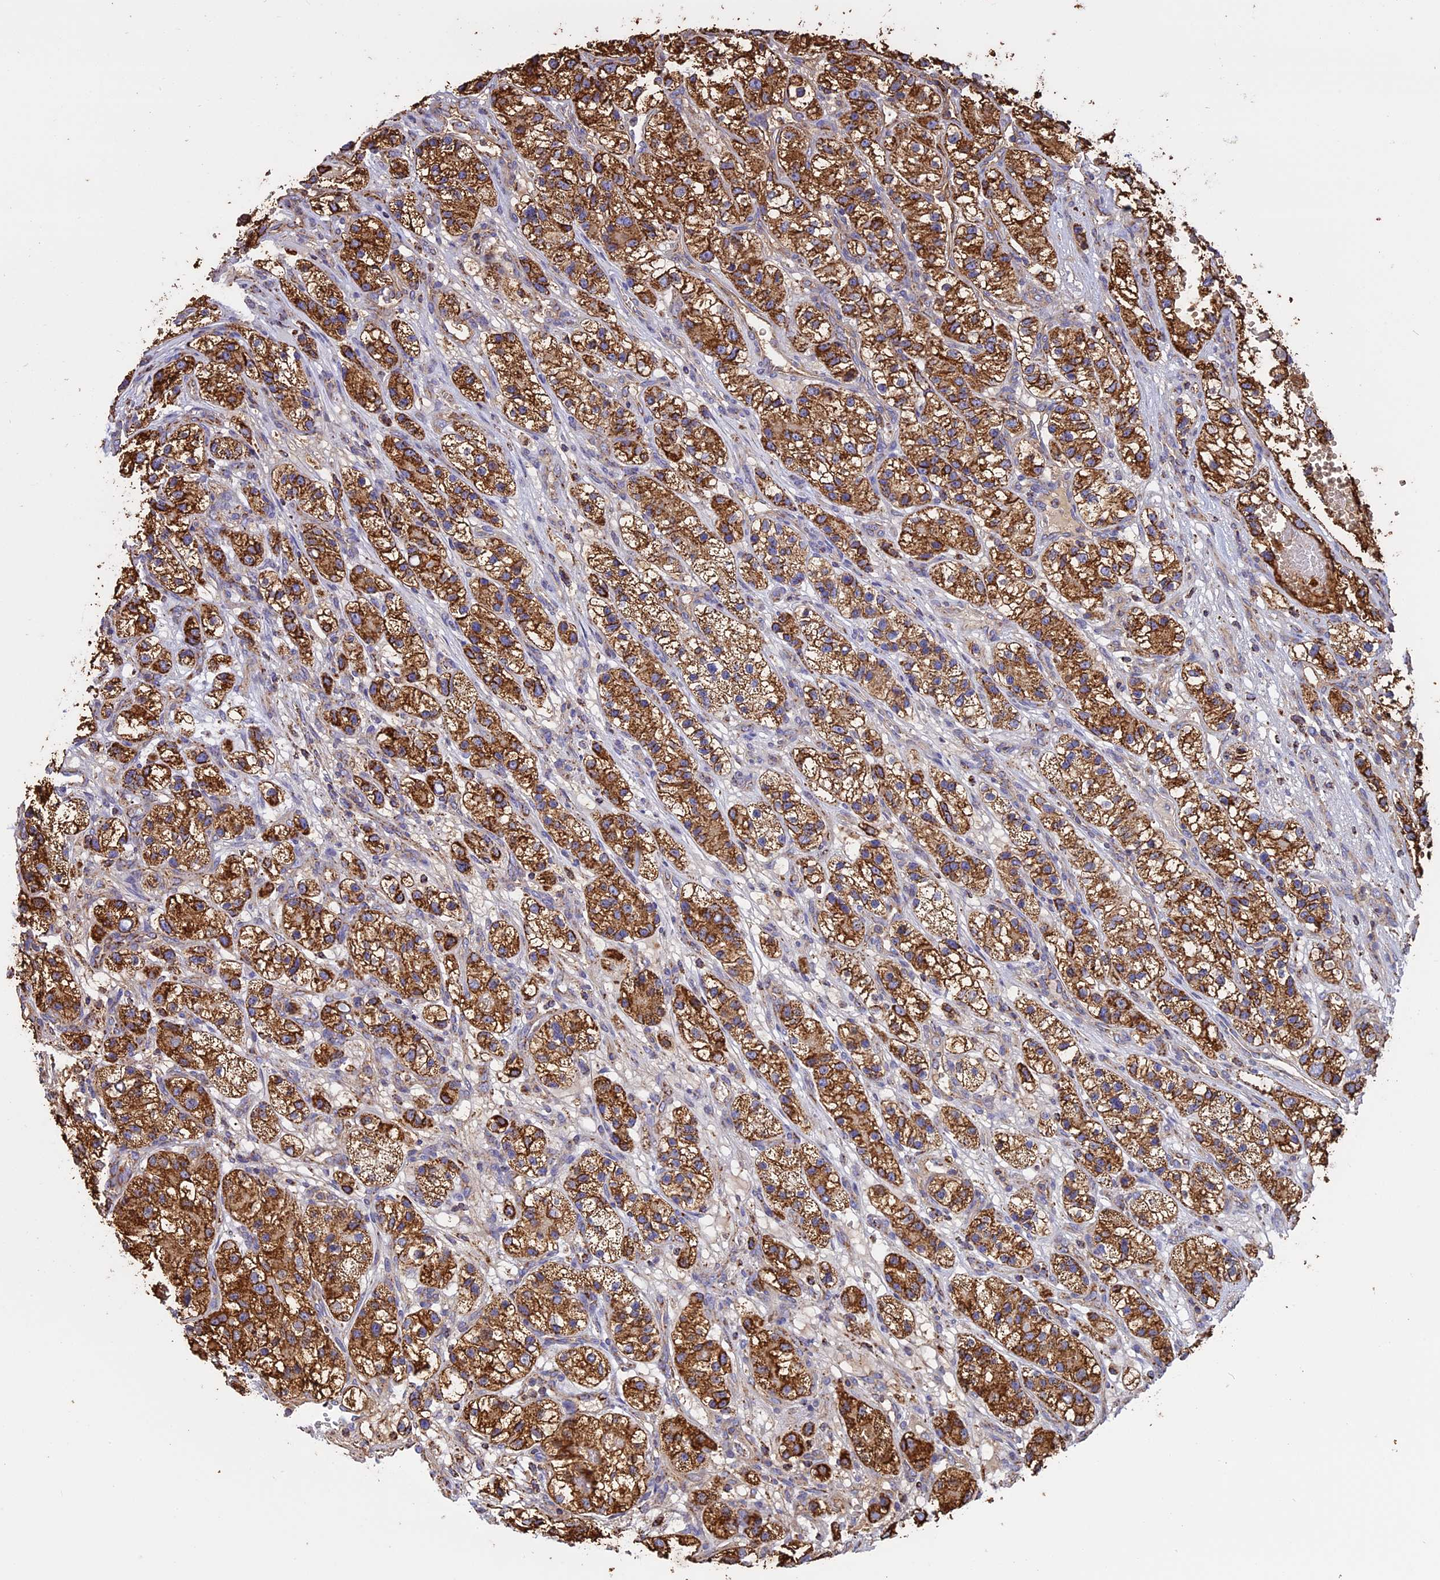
{"staining": {"intensity": "strong", "quantity": ">75%", "location": "cytoplasmic/membranous"}, "tissue": "renal cancer", "cell_type": "Tumor cells", "image_type": "cancer", "snomed": [{"axis": "morphology", "description": "Adenocarcinoma, NOS"}, {"axis": "topography", "description": "Kidney"}], "caption": "Tumor cells show strong cytoplasmic/membranous expression in approximately >75% of cells in renal cancer. The protein is shown in brown color, while the nuclei are stained blue.", "gene": "KCNG1", "patient": {"sex": "female", "age": 57}}